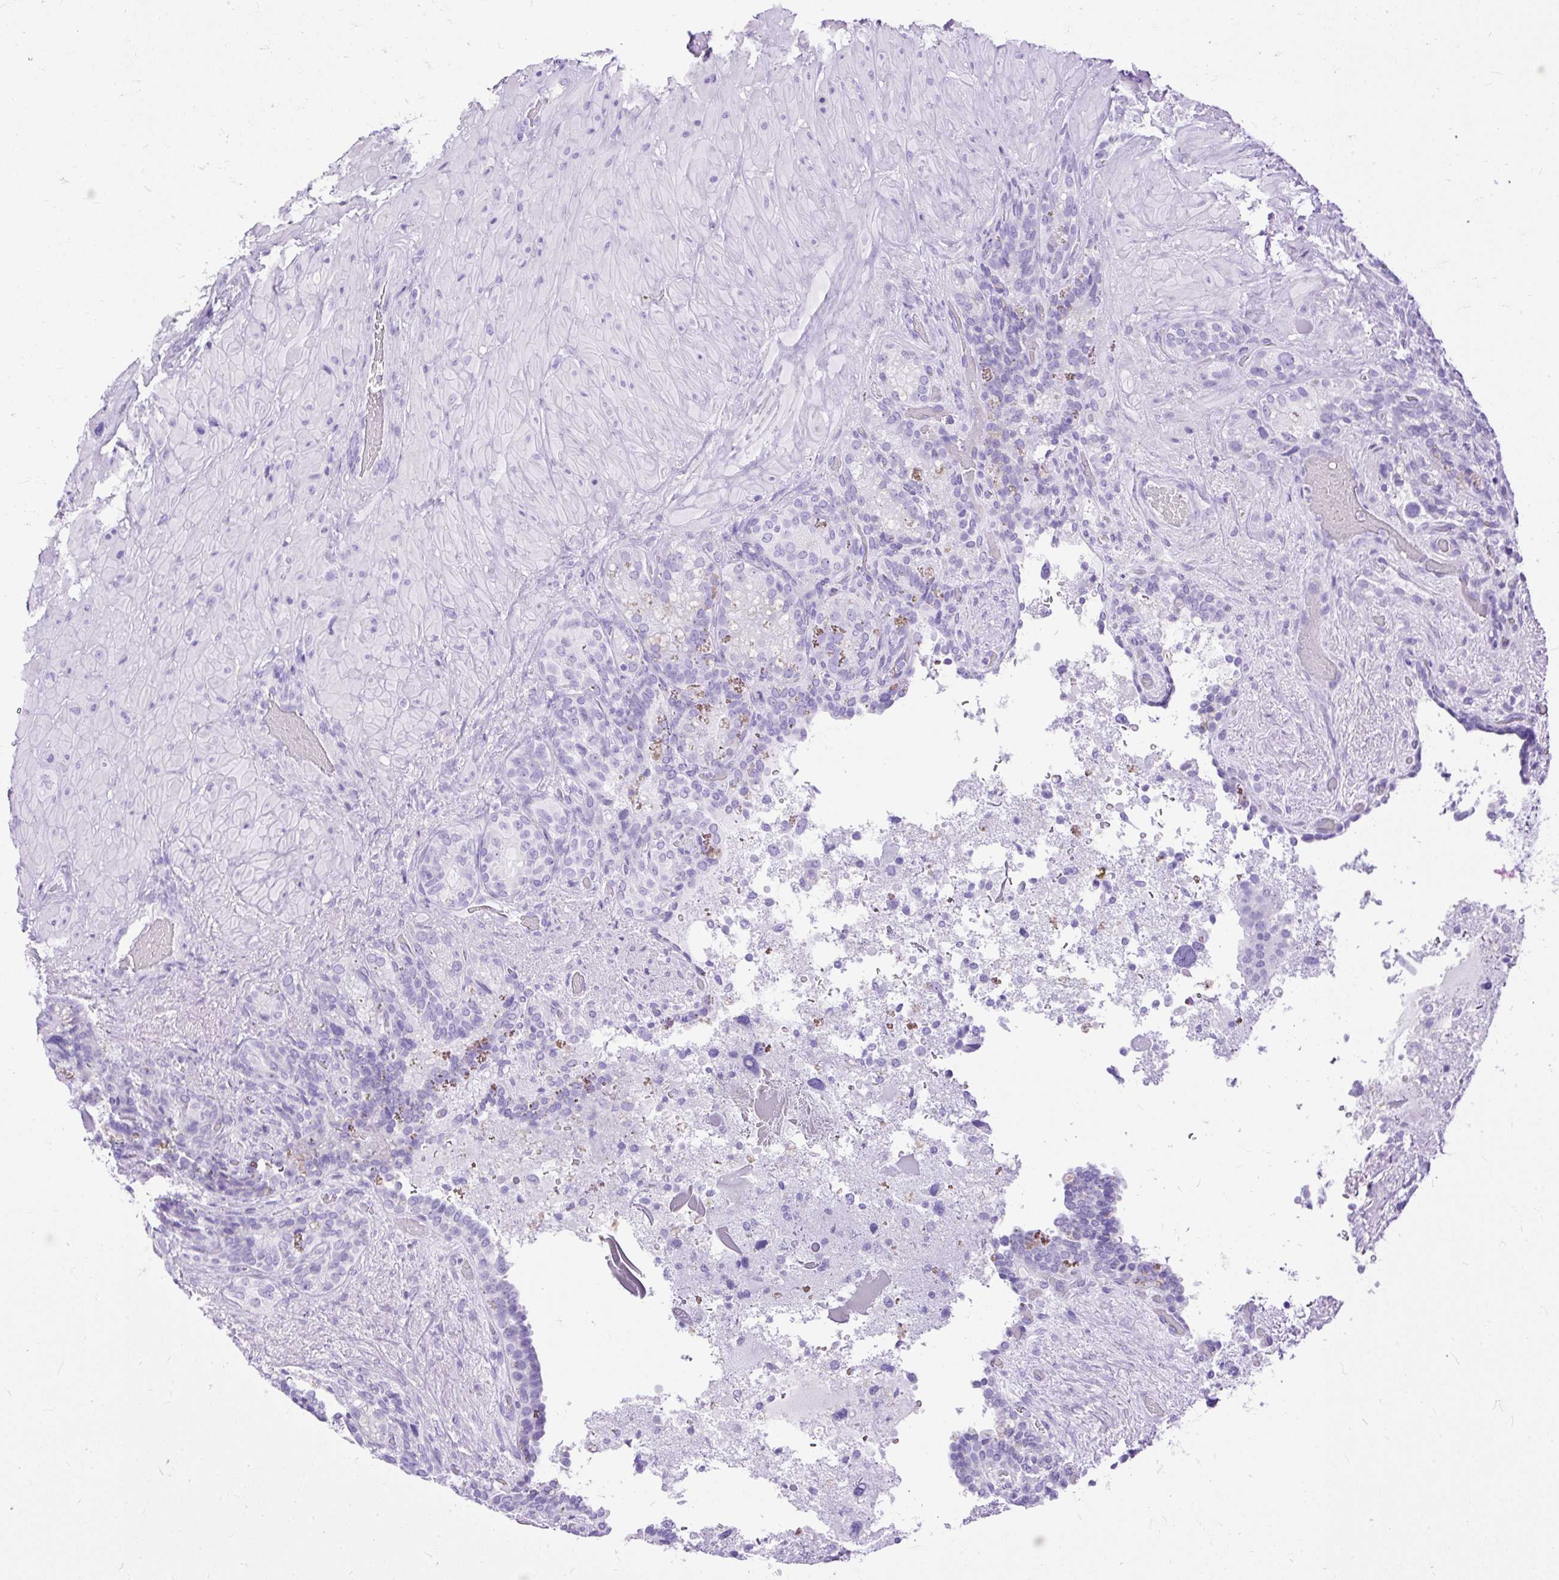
{"staining": {"intensity": "negative", "quantity": "none", "location": "none"}, "tissue": "seminal vesicle", "cell_type": "Glandular cells", "image_type": "normal", "snomed": [{"axis": "morphology", "description": "Normal tissue, NOS"}, {"axis": "topography", "description": "Seminal veicle"}], "caption": "Immunohistochemistry histopathology image of benign seminal vesicle: seminal vesicle stained with DAB (3,3'-diaminobenzidine) demonstrates no significant protein expression in glandular cells.", "gene": "HEY1", "patient": {"sex": "male", "age": 69}}